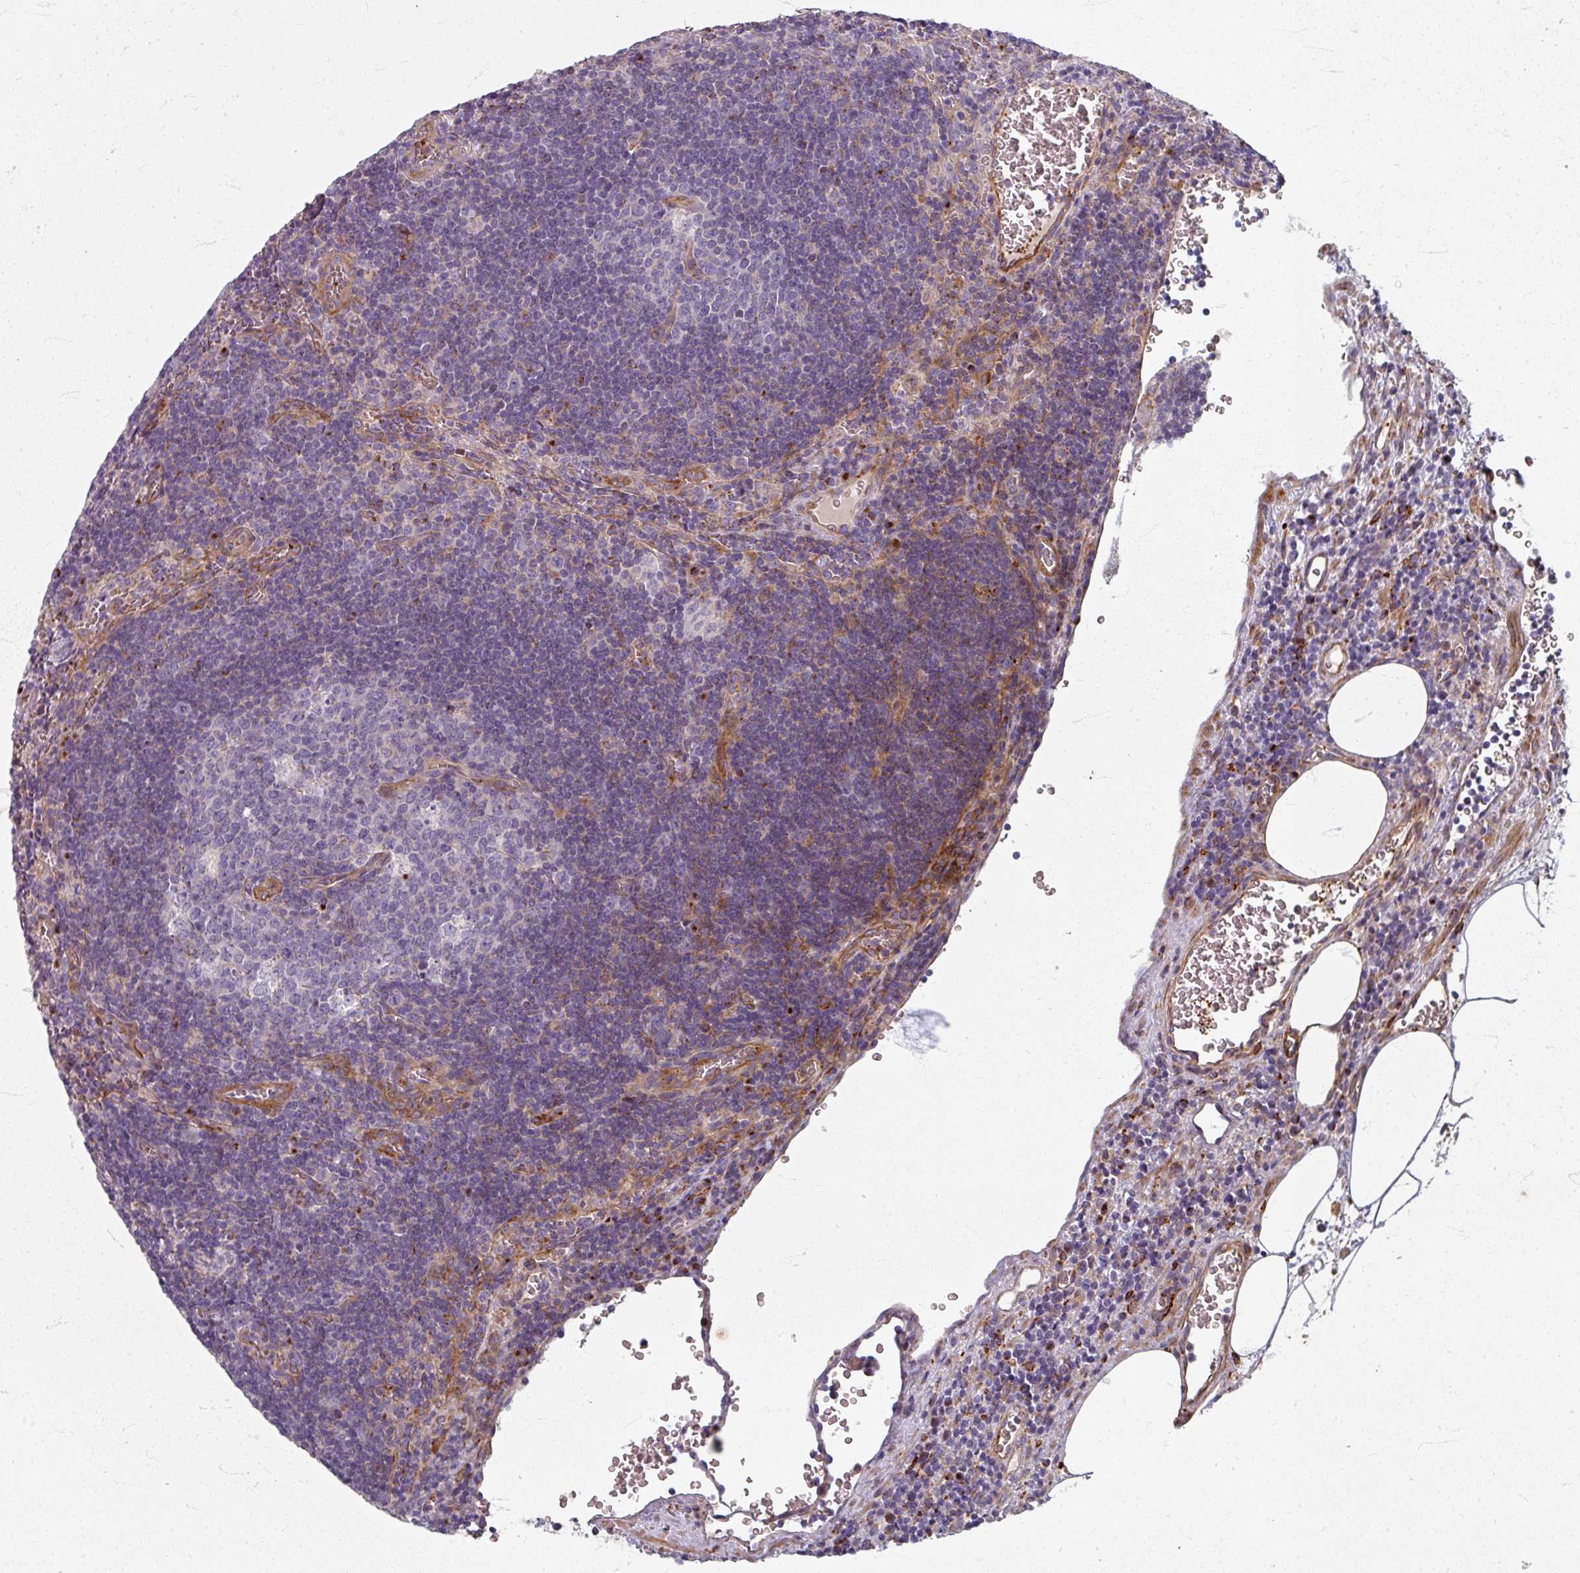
{"staining": {"intensity": "negative", "quantity": "none", "location": "none"}, "tissue": "lymph node", "cell_type": "Germinal center cells", "image_type": "normal", "snomed": [{"axis": "morphology", "description": "Normal tissue, NOS"}, {"axis": "topography", "description": "Lymph node"}], "caption": "Immunohistochemistry histopathology image of normal lymph node: lymph node stained with DAB (3,3'-diaminobenzidine) reveals no significant protein staining in germinal center cells. The staining is performed using DAB brown chromogen with nuclei counter-stained in using hematoxylin.", "gene": "GABARAPL1", "patient": {"sex": "male", "age": 50}}